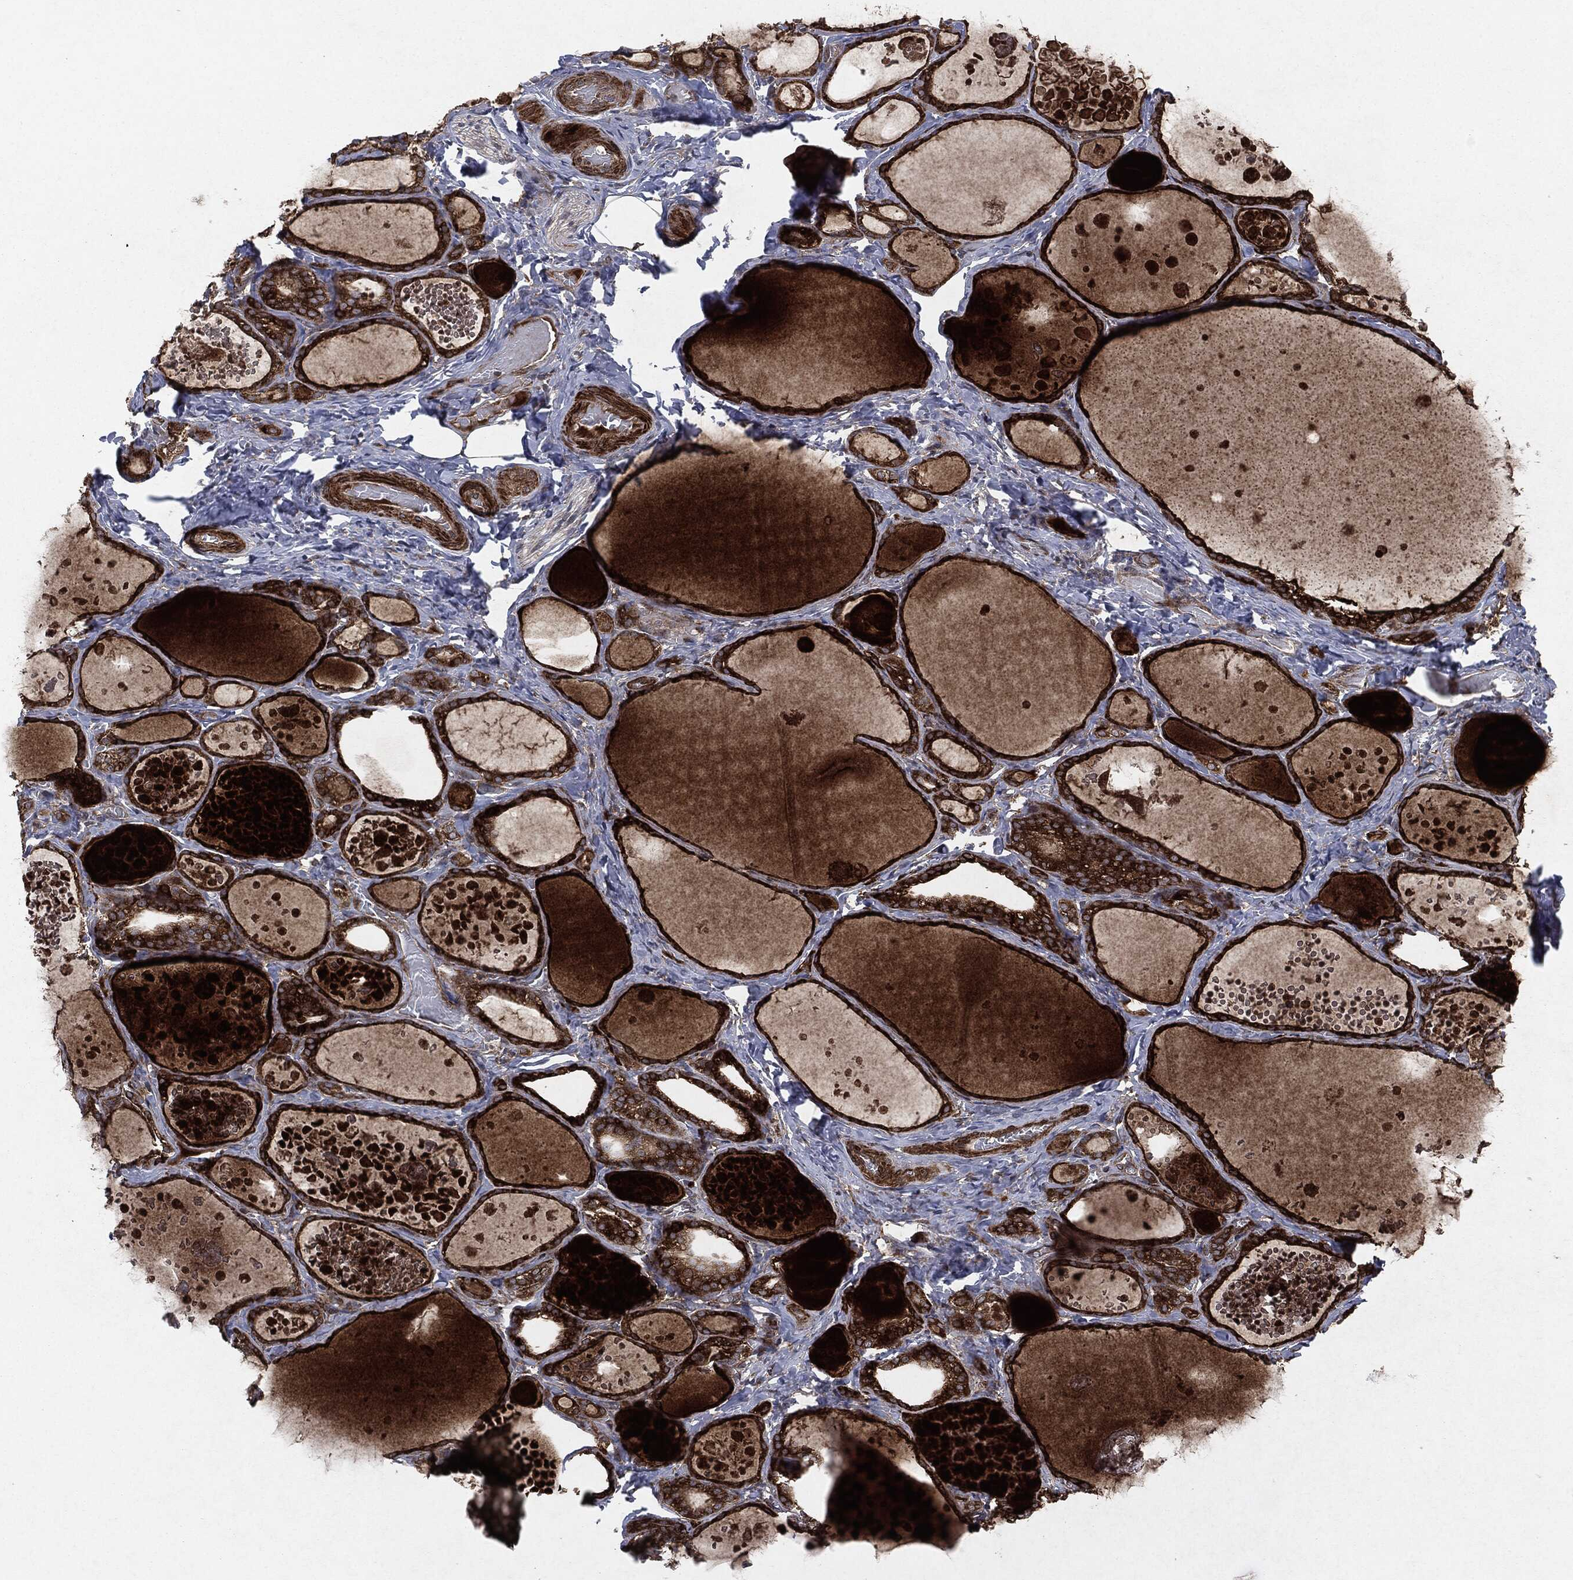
{"staining": {"intensity": "strong", "quantity": ">75%", "location": "cytoplasmic/membranous"}, "tissue": "thyroid gland", "cell_type": "Glandular cells", "image_type": "normal", "snomed": [{"axis": "morphology", "description": "Normal tissue, NOS"}, {"axis": "topography", "description": "Thyroid gland"}], "caption": "Immunohistochemistry (IHC) (DAB) staining of unremarkable human thyroid gland exhibits strong cytoplasmic/membranous protein expression in about >75% of glandular cells.", "gene": "RAF1", "patient": {"sex": "female", "age": 56}}